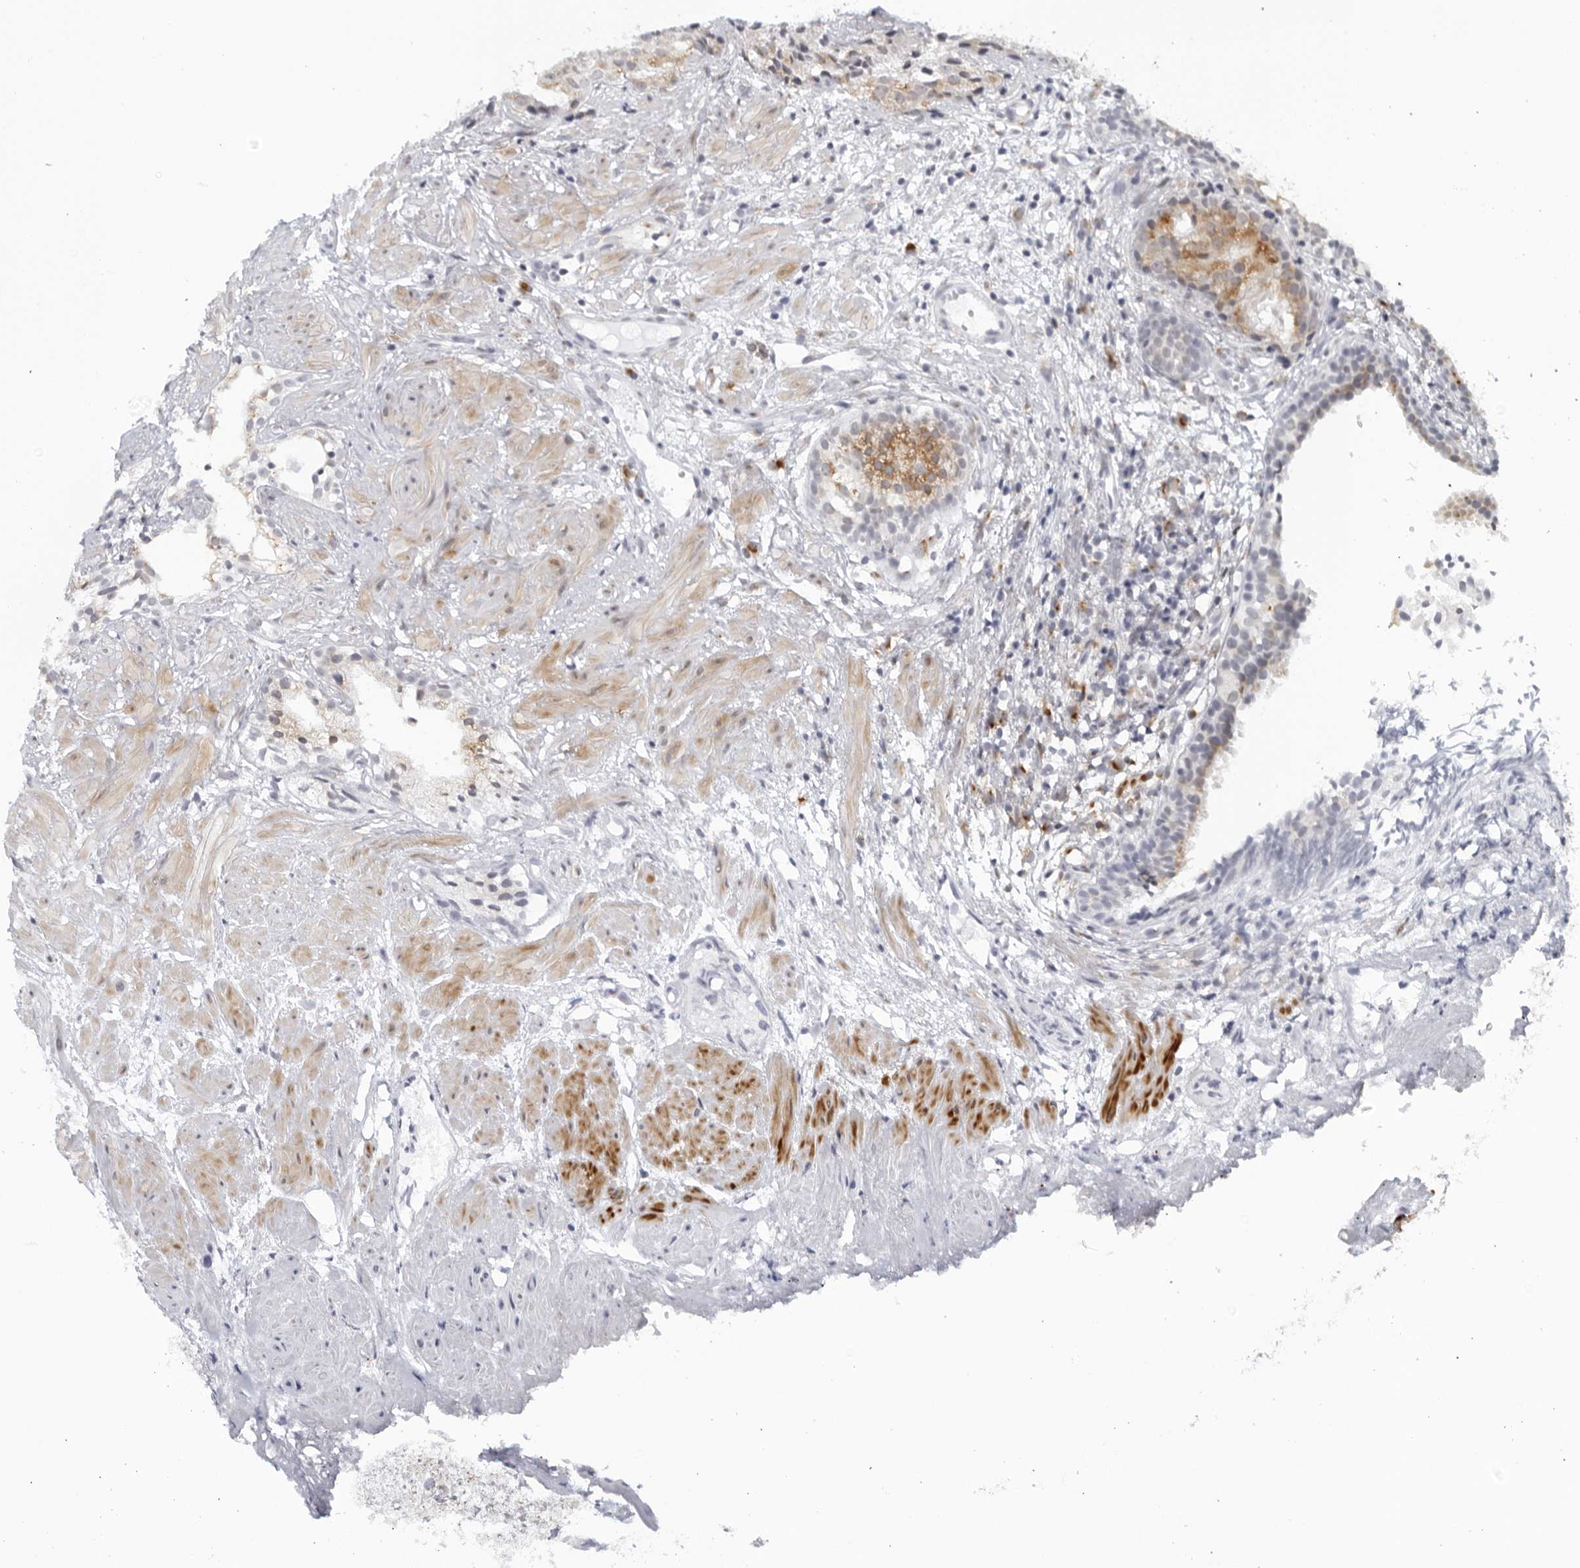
{"staining": {"intensity": "moderate", "quantity": "25%-75%", "location": "cytoplasmic/membranous"}, "tissue": "prostate cancer", "cell_type": "Tumor cells", "image_type": "cancer", "snomed": [{"axis": "morphology", "description": "Adenocarcinoma, Low grade"}, {"axis": "topography", "description": "Prostate"}], "caption": "Adenocarcinoma (low-grade) (prostate) stained with DAB (3,3'-diaminobenzidine) IHC demonstrates medium levels of moderate cytoplasmic/membranous positivity in about 25%-75% of tumor cells. The staining was performed using DAB (3,3'-diaminobenzidine) to visualize the protein expression in brown, while the nuclei were stained in blue with hematoxylin (Magnification: 20x).", "gene": "WDTC1", "patient": {"sex": "male", "age": 88}}